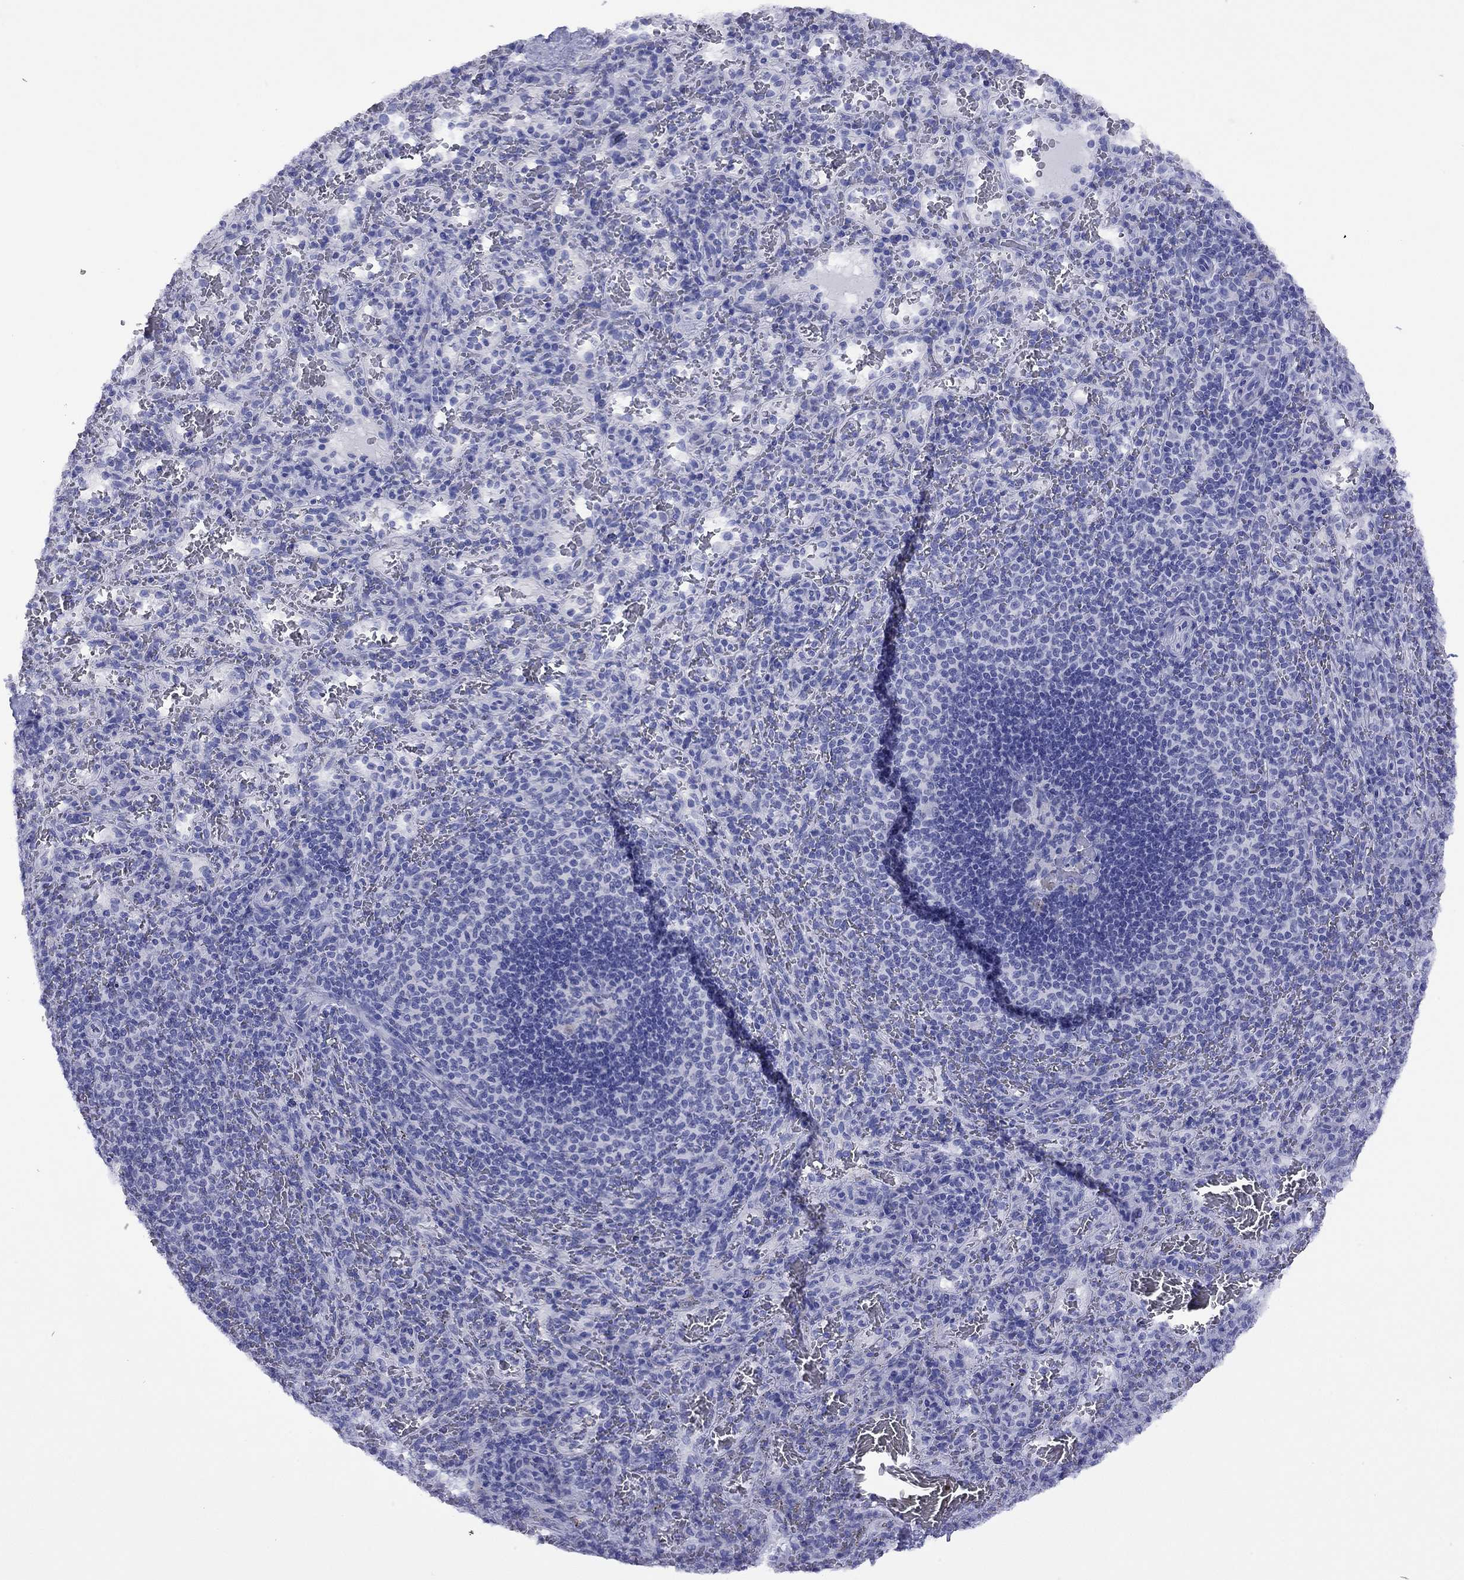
{"staining": {"intensity": "negative", "quantity": "none", "location": "none"}, "tissue": "spleen", "cell_type": "Cells in red pulp", "image_type": "normal", "snomed": [{"axis": "morphology", "description": "Normal tissue, NOS"}, {"axis": "topography", "description": "Spleen"}], "caption": "Immunohistochemistry (IHC) photomicrograph of unremarkable spleen stained for a protein (brown), which shows no expression in cells in red pulp.", "gene": "FIGLA", "patient": {"sex": "male", "age": 57}}